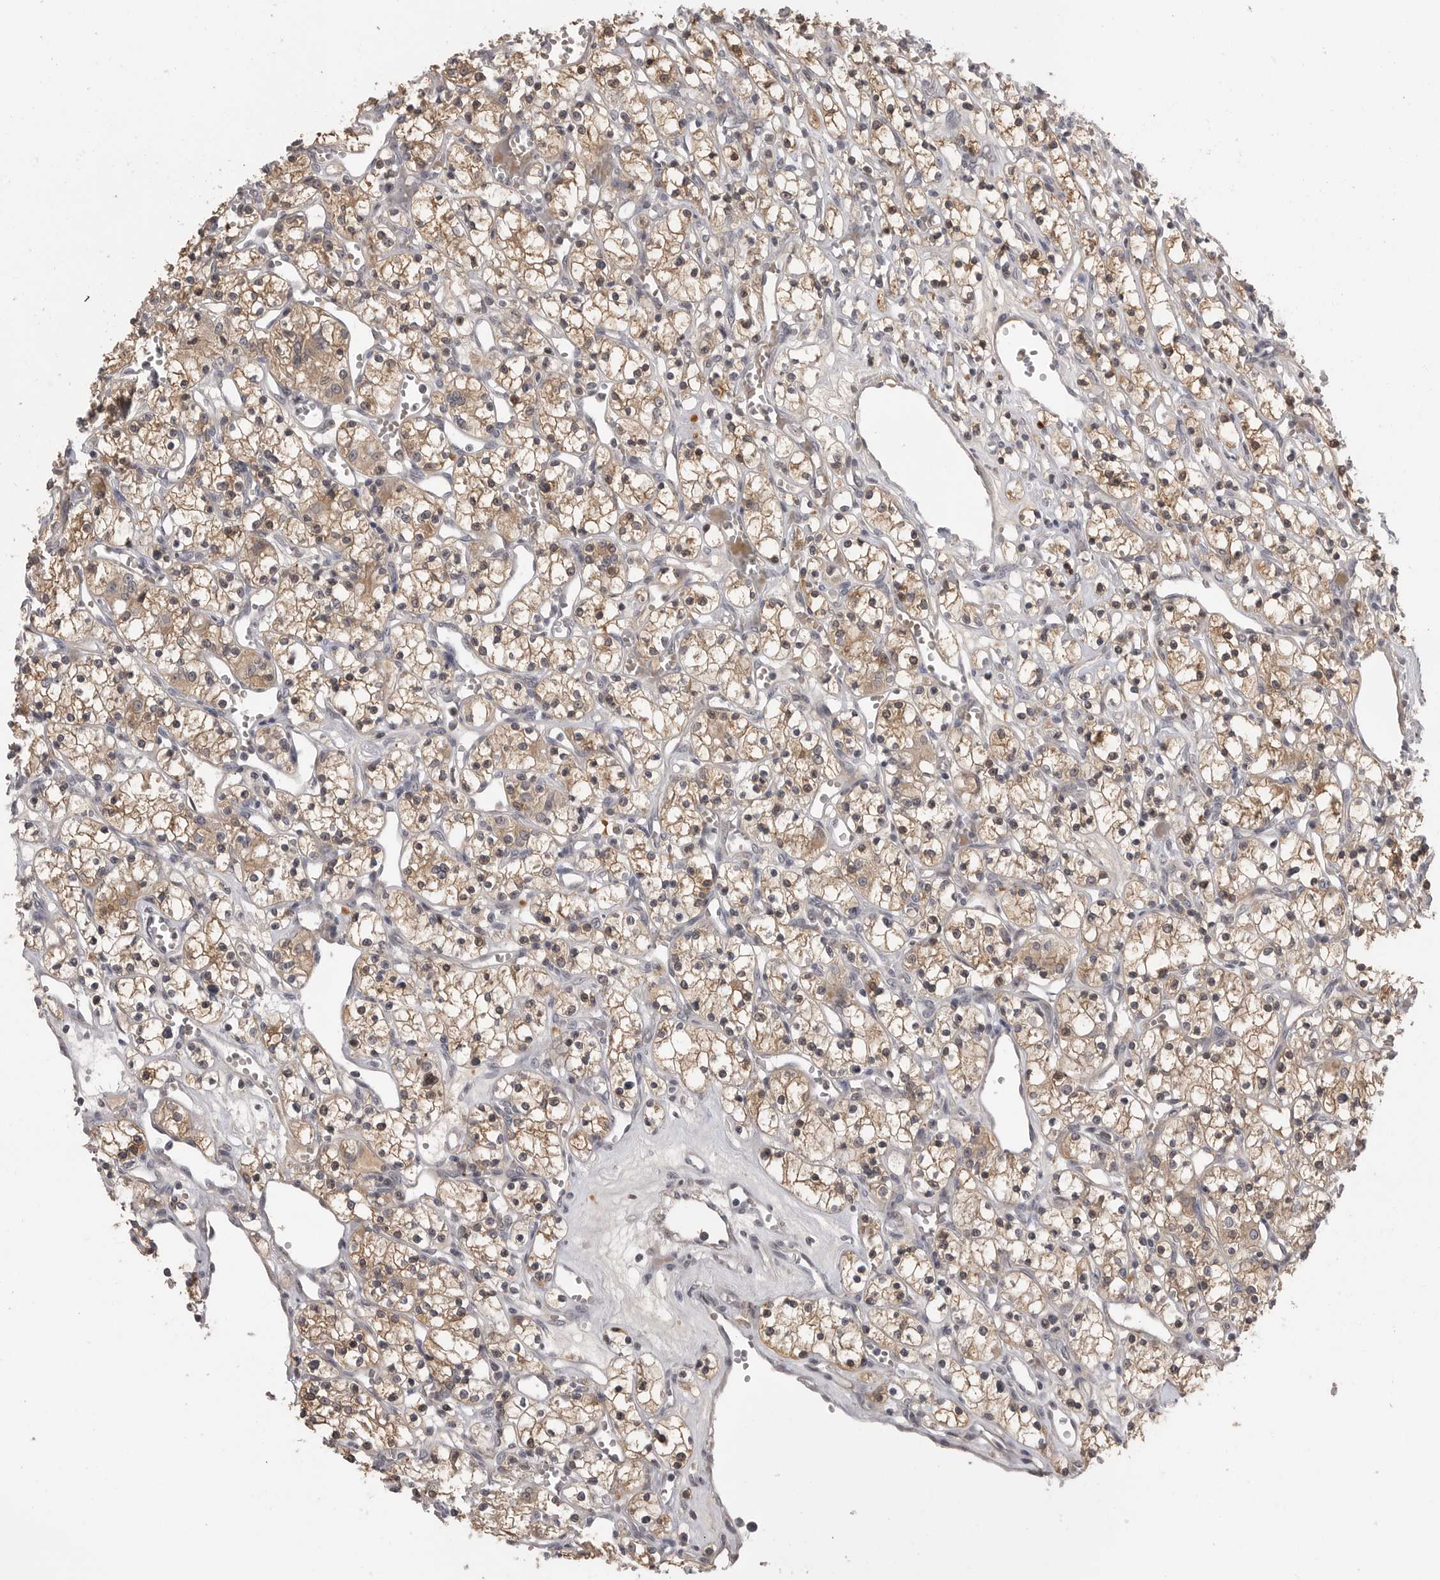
{"staining": {"intensity": "moderate", "quantity": "25%-75%", "location": "cytoplasmic/membranous,nuclear"}, "tissue": "renal cancer", "cell_type": "Tumor cells", "image_type": "cancer", "snomed": [{"axis": "morphology", "description": "Adenocarcinoma, NOS"}, {"axis": "topography", "description": "Kidney"}], "caption": "There is medium levels of moderate cytoplasmic/membranous and nuclear positivity in tumor cells of renal adenocarcinoma, as demonstrated by immunohistochemical staining (brown color).", "gene": "PLEKHF1", "patient": {"sex": "female", "age": 59}}